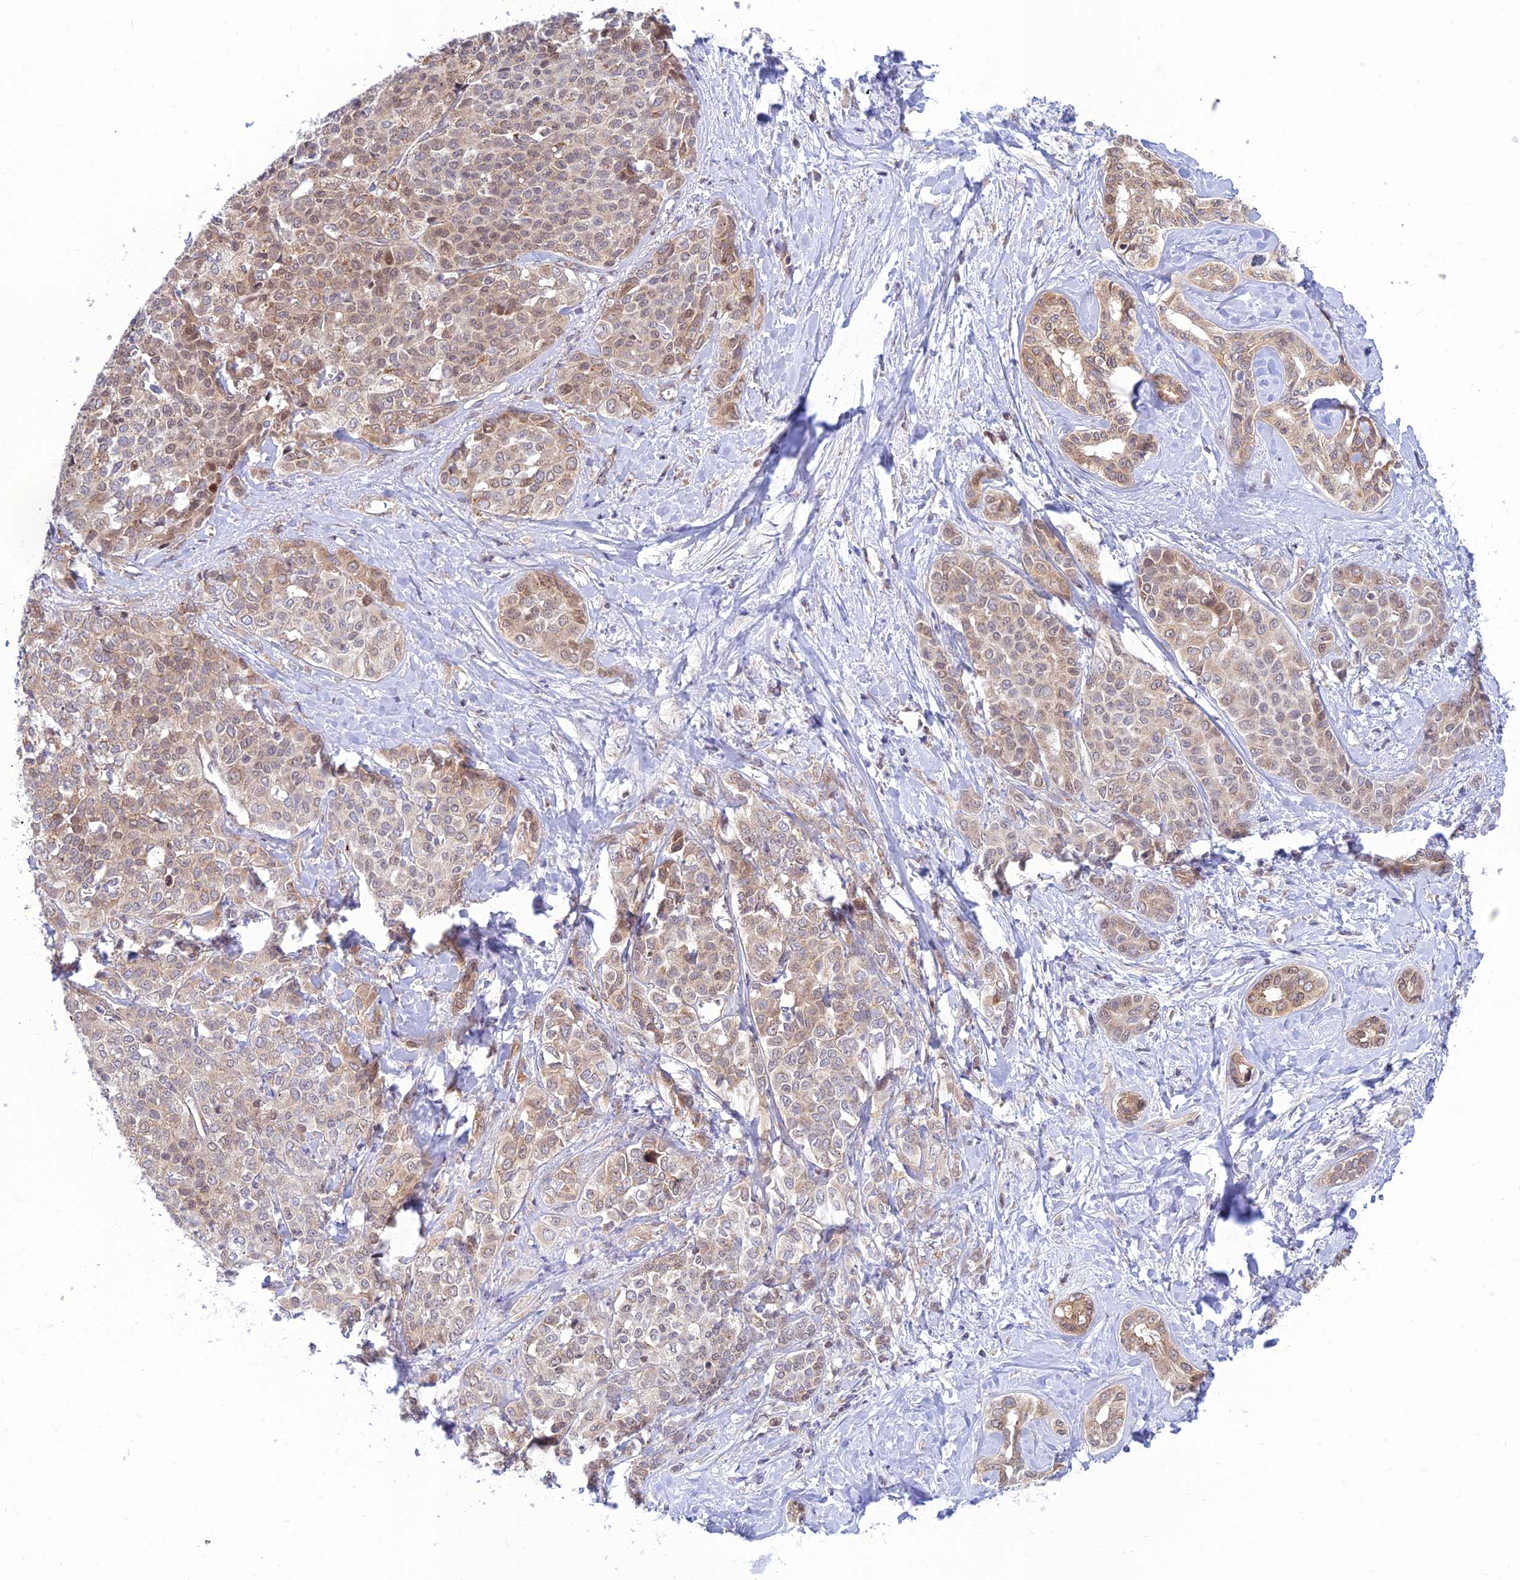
{"staining": {"intensity": "weak", "quantity": ">75%", "location": "cytoplasmic/membranous,nuclear"}, "tissue": "liver cancer", "cell_type": "Tumor cells", "image_type": "cancer", "snomed": [{"axis": "morphology", "description": "Cholangiocarcinoma"}, {"axis": "topography", "description": "Liver"}], "caption": "An image of cholangiocarcinoma (liver) stained for a protein shows weak cytoplasmic/membranous and nuclear brown staining in tumor cells.", "gene": "HOOK2", "patient": {"sex": "female", "age": 77}}